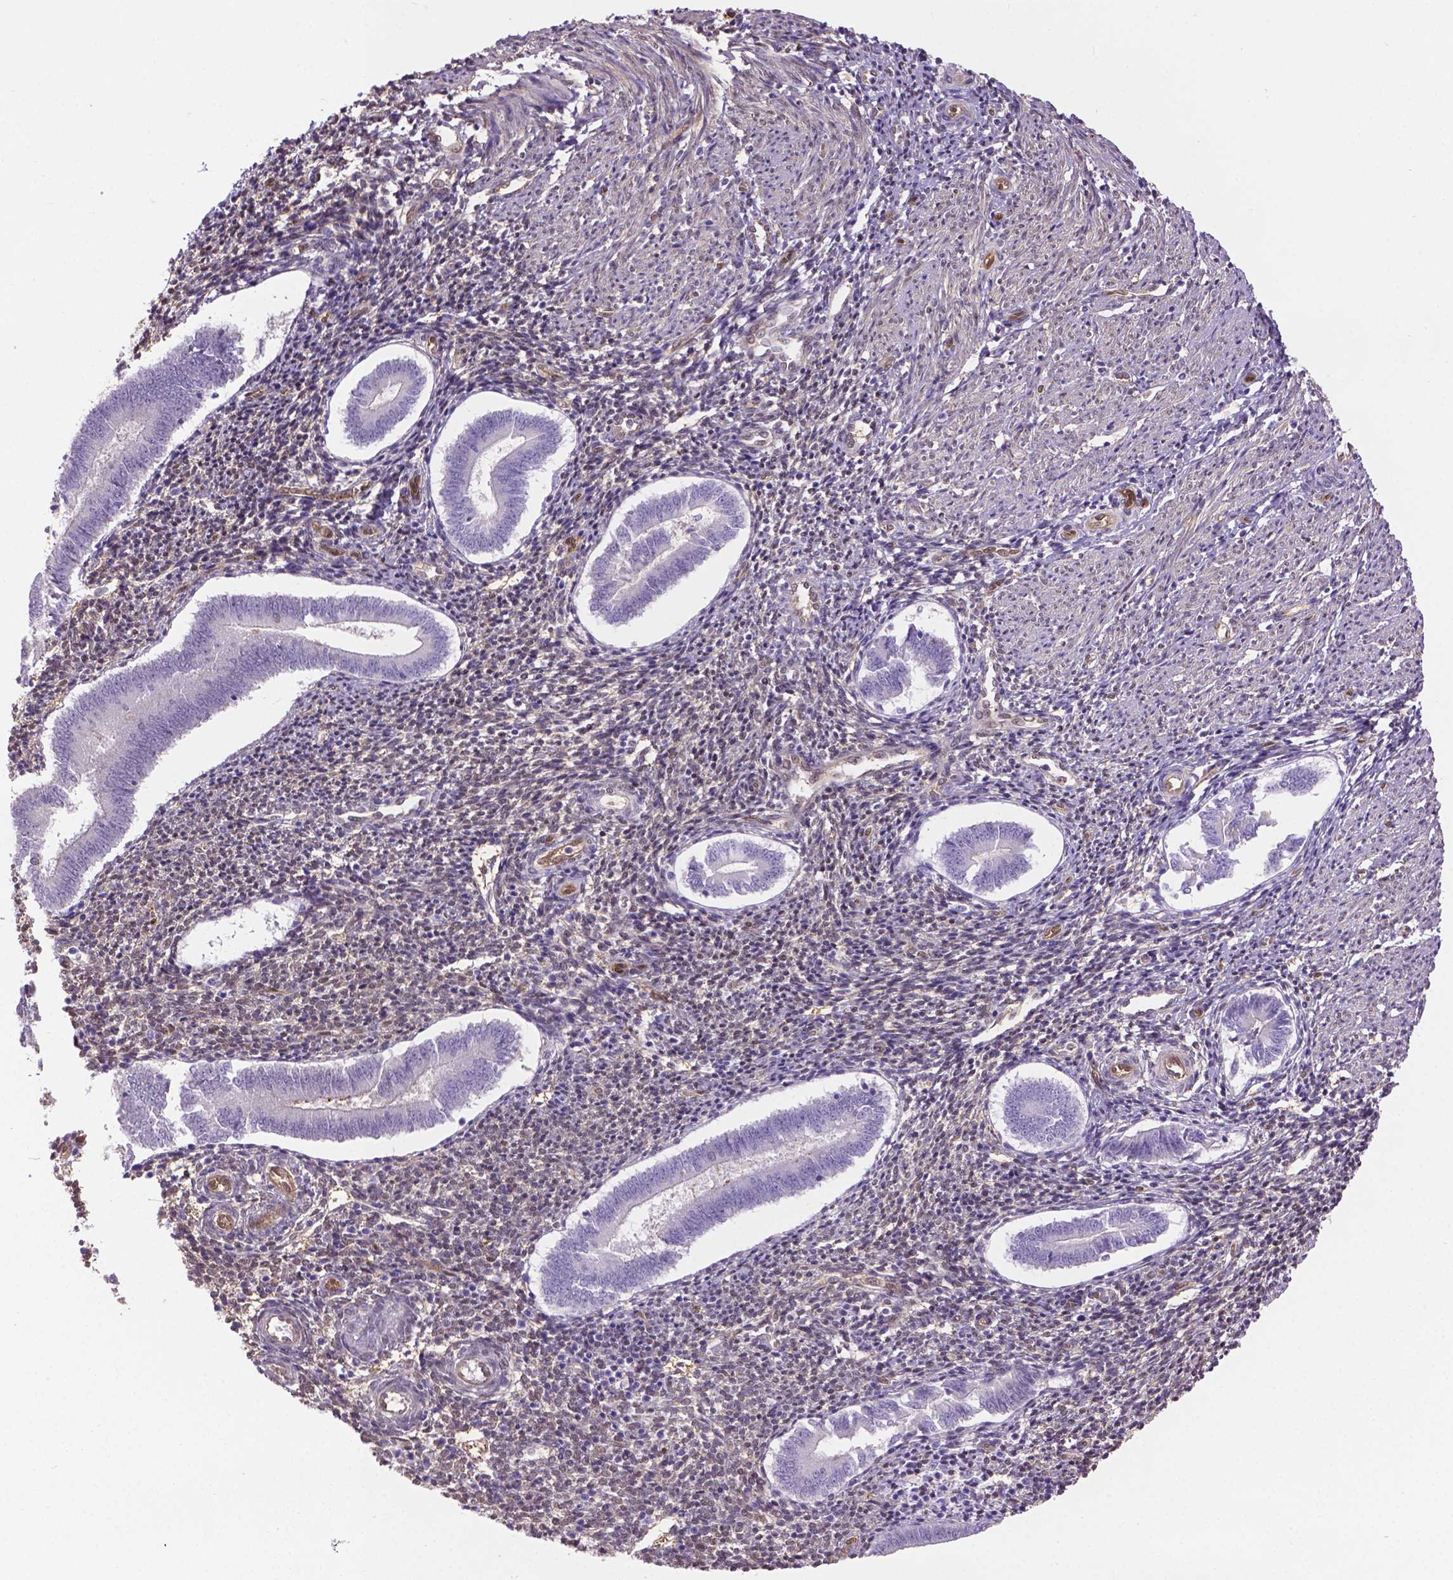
{"staining": {"intensity": "moderate", "quantity": "<25%", "location": "cytoplasmic/membranous"}, "tissue": "endometrium", "cell_type": "Cells in endometrial stroma", "image_type": "normal", "snomed": [{"axis": "morphology", "description": "Normal tissue, NOS"}, {"axis": "topography", "description": "Endometrium"}], "caption": "A high-resolution micrograph shows immunohistochemistry (IHC) staining of unremarkable endometrium, which exhibits moderate cytoplasmic/membranous positivity in about <25% of cells in endometrial stroma. Using DAB (brown) and hematoxylin (blue) stains, captured at high magnification using brightfield microscopy.", "gene": "CLIC4", "patient": {"sex": "female", "age": 25}}